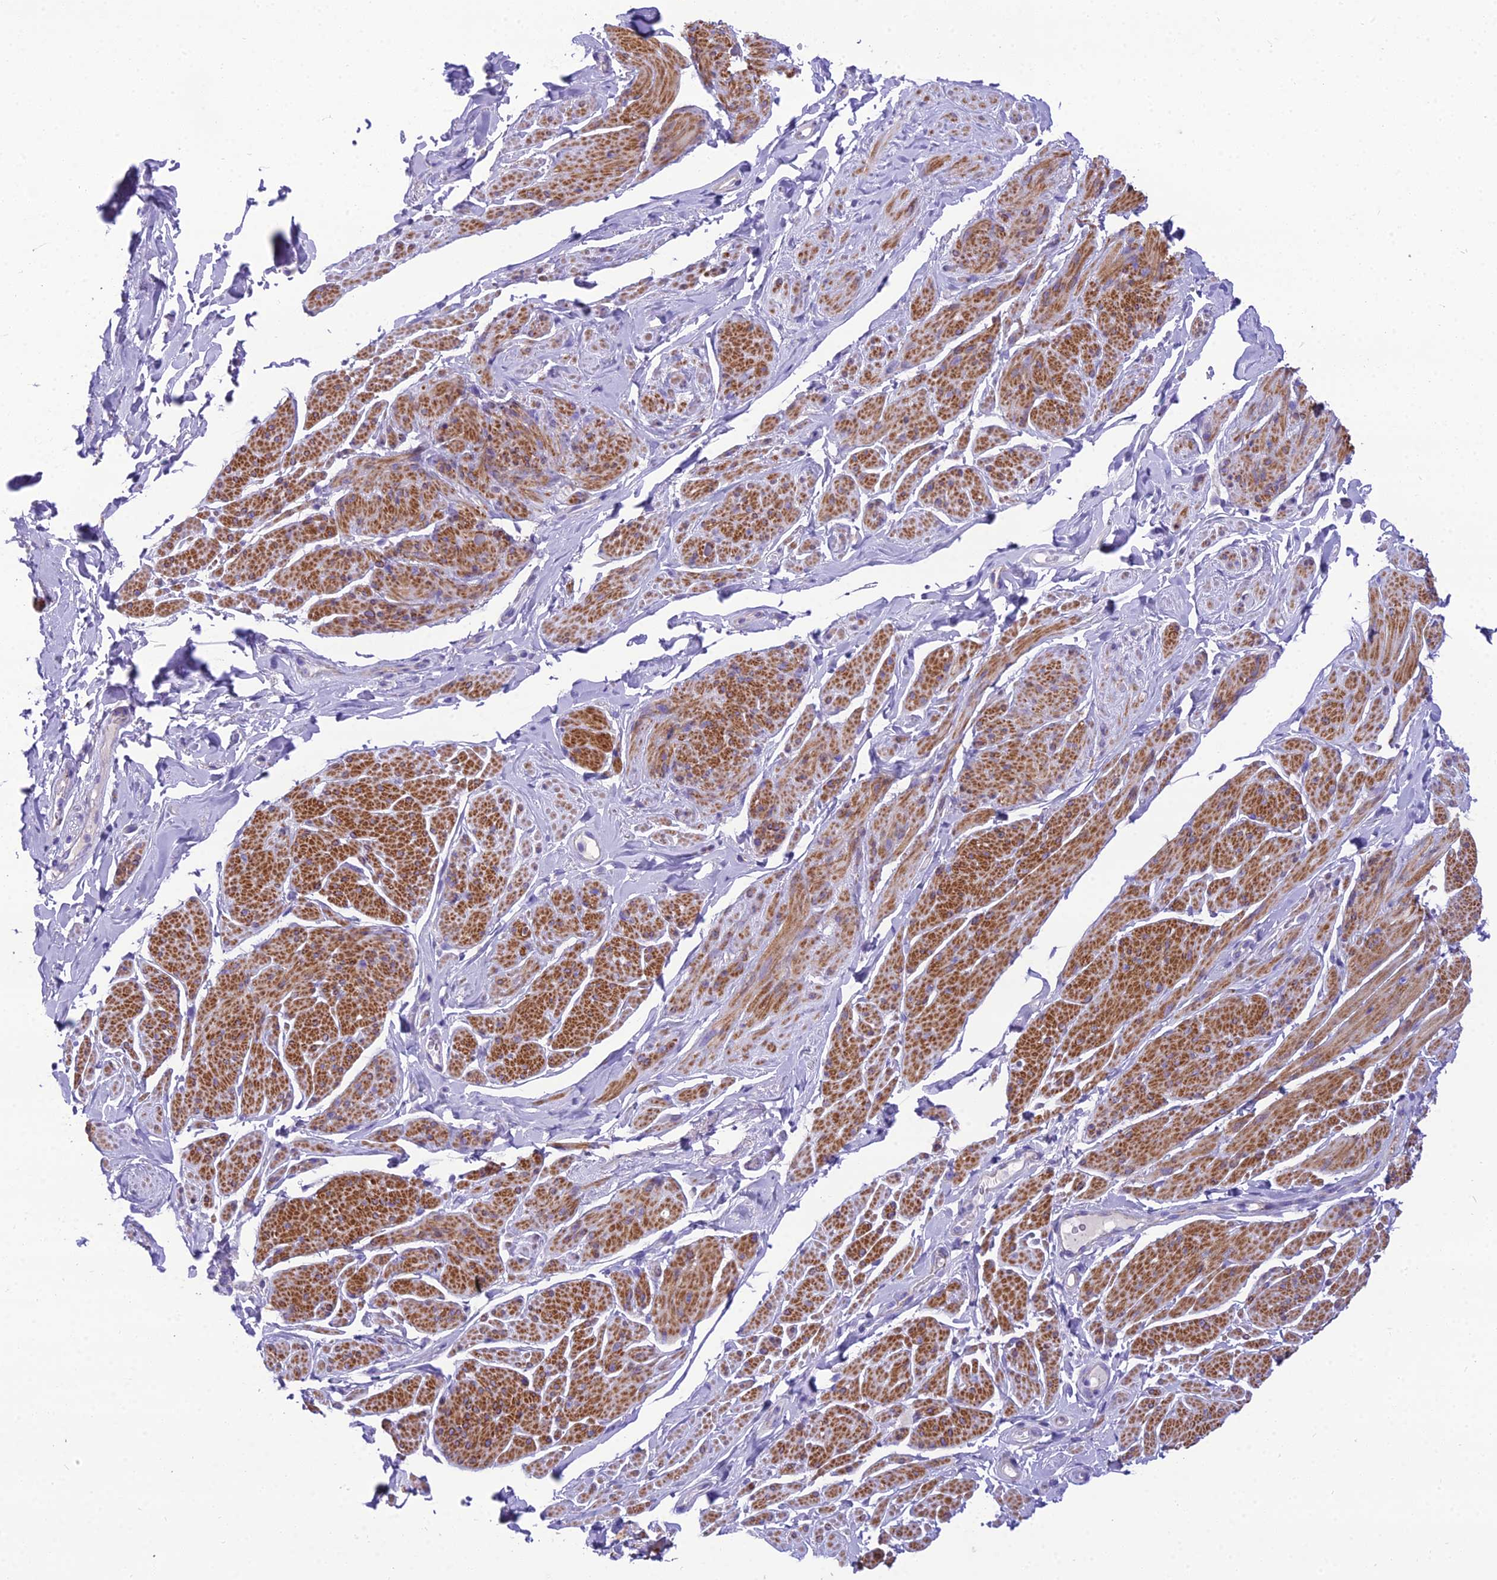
{"staining": {"intensity": "moderate", "quantity": "25%-75%", "location": "cytoplasmic/membranous"}, "tissue": "smooth muscle", "cell_type": "Smooth muscle cells", "image_type": "normal", "snomed": [{"axis": "morphology", "description": "Normal tissue, NOS"}, {"axis": "topography", "description": "Smooth muscle"}, {"axis": "topography", "description": "Peripheral nerve tissue"}], "caption": "The immunohistochemical stain highlights moderate cytoplasmic/membranous staining in smooth muscle cells of normal smooth muscle. (IHC, brightfield microscopy, high magnification).", "gene": "GFRA1", "patient": {"sex": "male", "age": 69}}